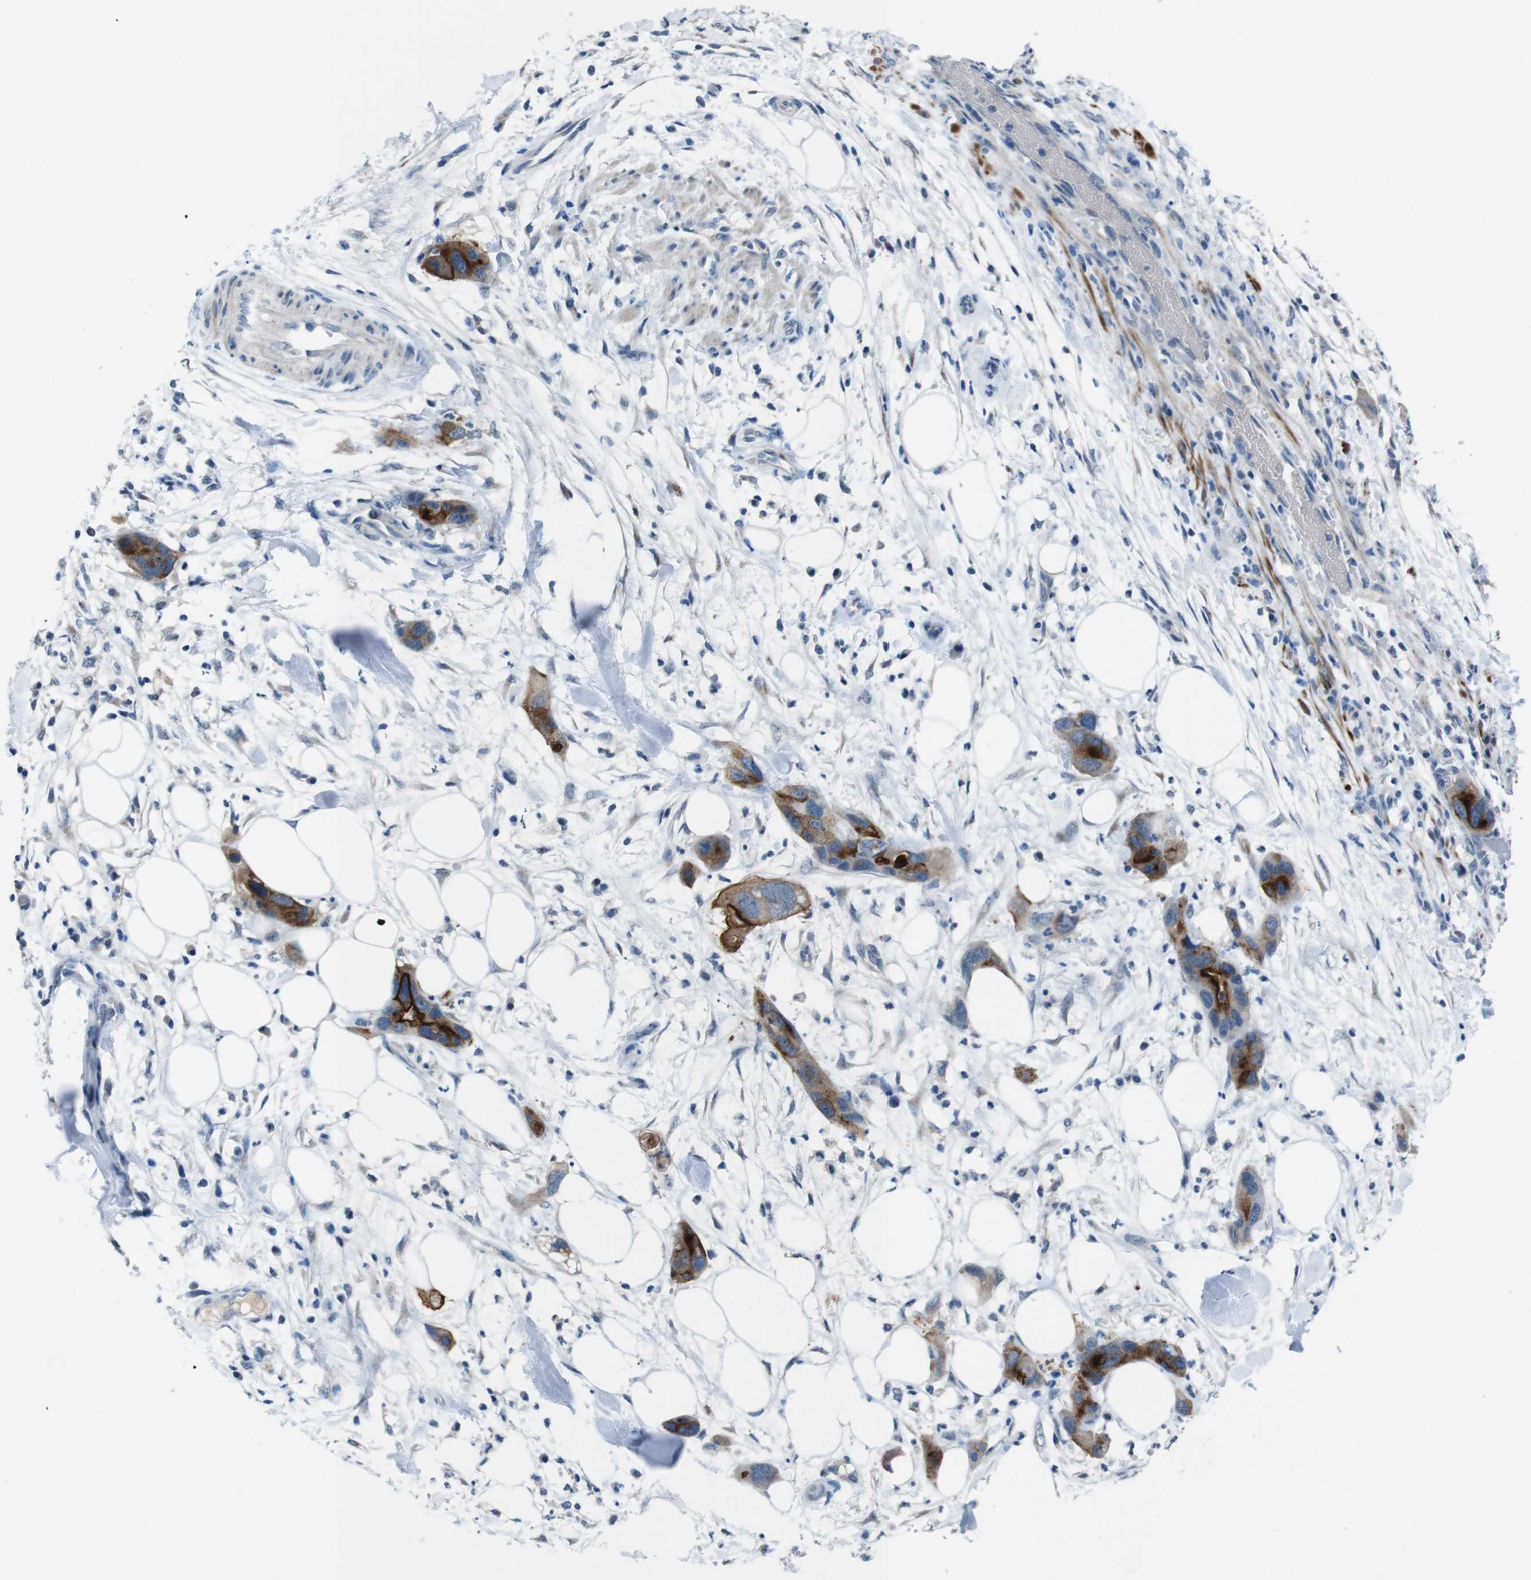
{"staining": {"intensity": "strong", "quantity": "25%-75%", "location": "cytoplasmic/membranous"}, "tissue": "pancreatic cancer", "cell_type": "Tumor cells", "image_type": "cancer", "snomed": [{"axis": "morphology", "description": "Adenocarcinoma, NOS"}, {"axis": "topography", "description": "Pancreas"}], "caption": "A micrograph of human adenocarcinoma (pancreatic) stained for a protein exhibits strong cytoplasmic/membranous brown staining in tumor cells.", "gene": "CDHR2", "patient": {"sex": "female", "age": 71}}